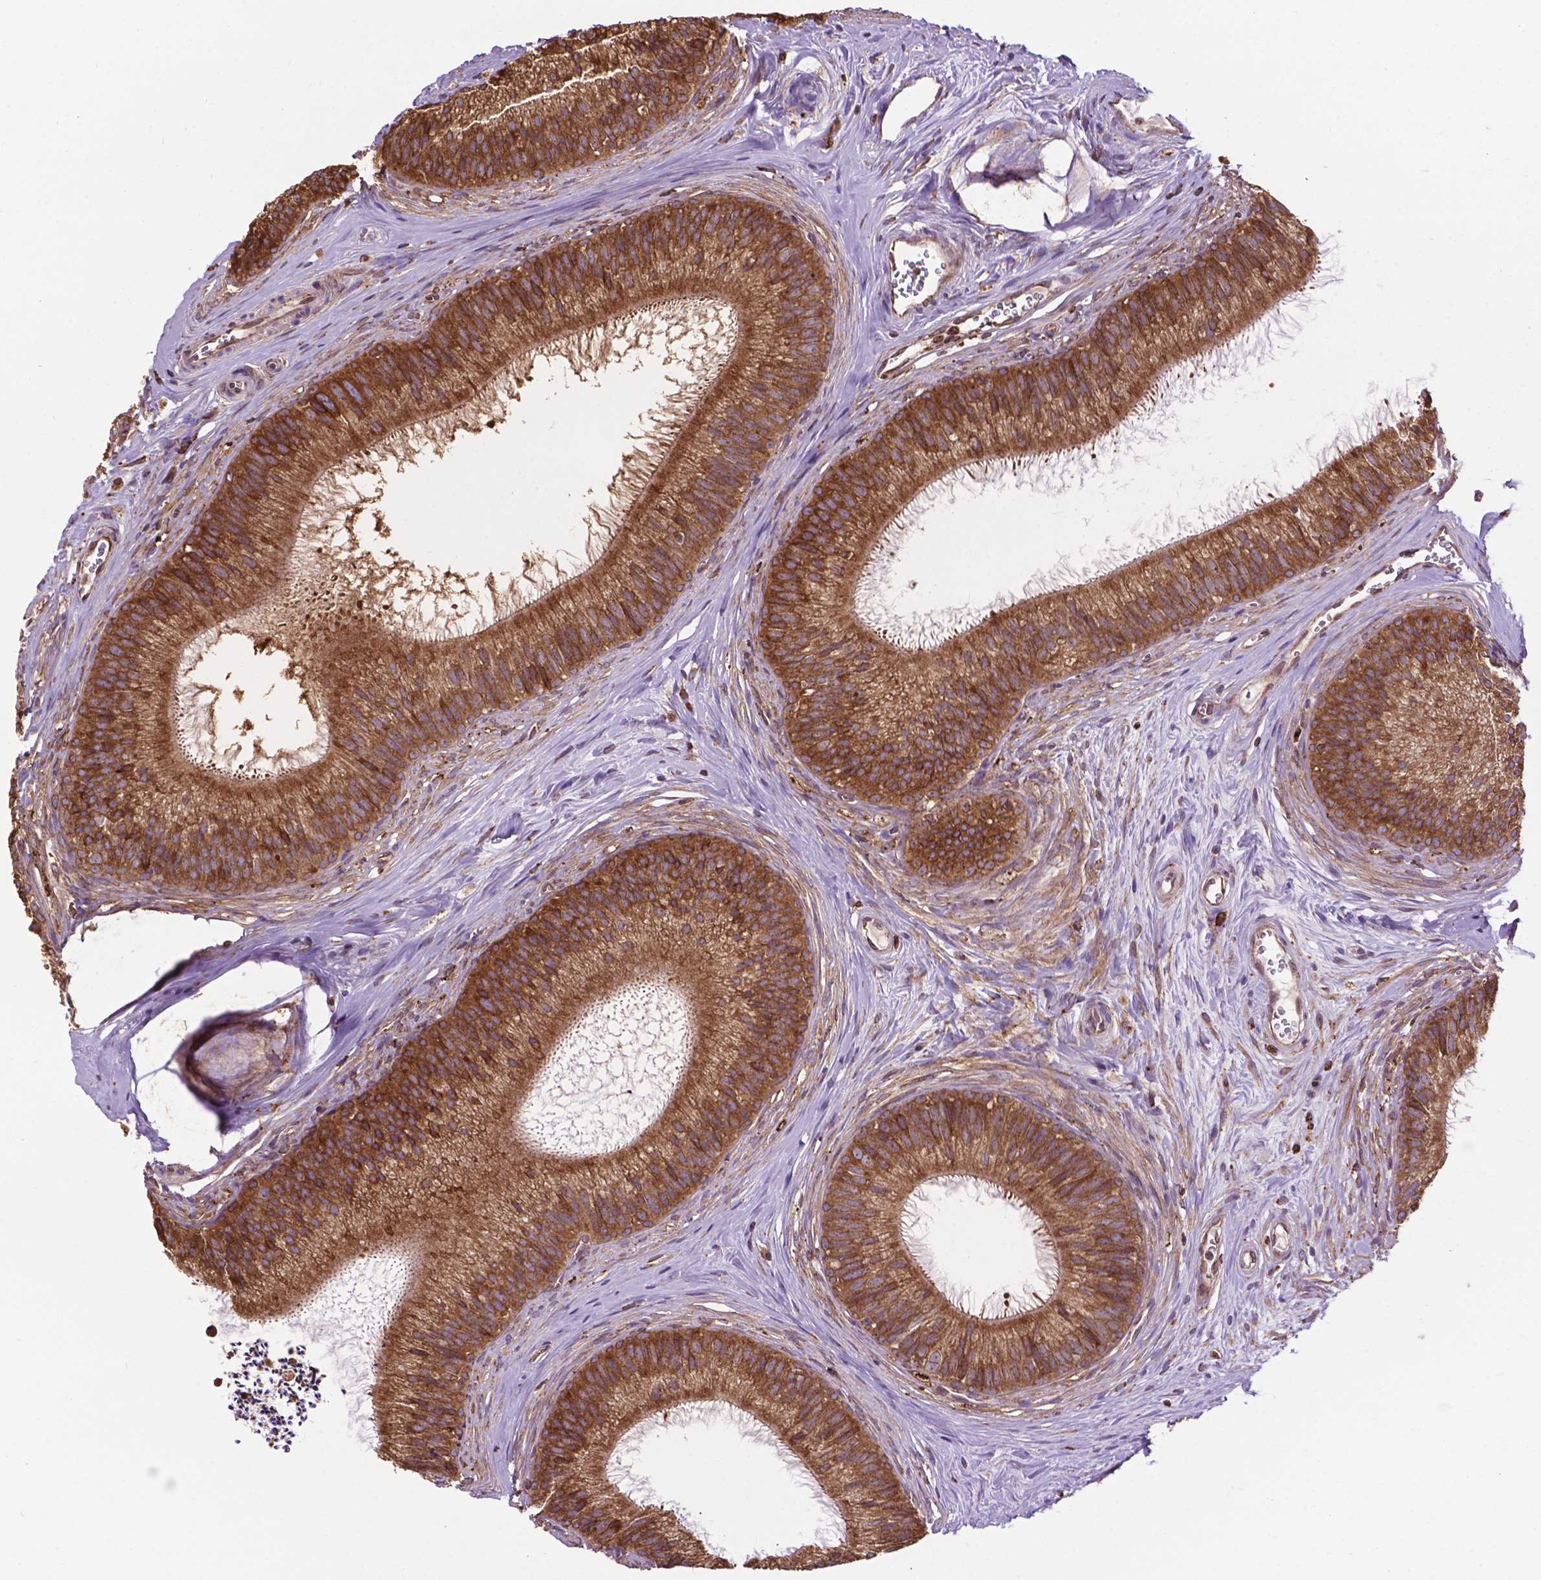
{"staining": {"intensity": "strong", "quantity": ">75%", "location": "cytoplasmic/membranous"}, "tissue": "epididymis", "cell_type": "Glandular cells", "image_type": "normal", "snomed": [{"axis": "morphology", "description": "Normal tissue, NOS"}, {"axis": "topography", "description": "Epididymis"}], "caption": "Immunohistochemical staining of unremarkable epididymis exhibits strong cytoplasmic/membranous protein staining in about >75% of glandular cells.", "gene": "GANAB", "patient": {"sex": "male", "age": 24}}